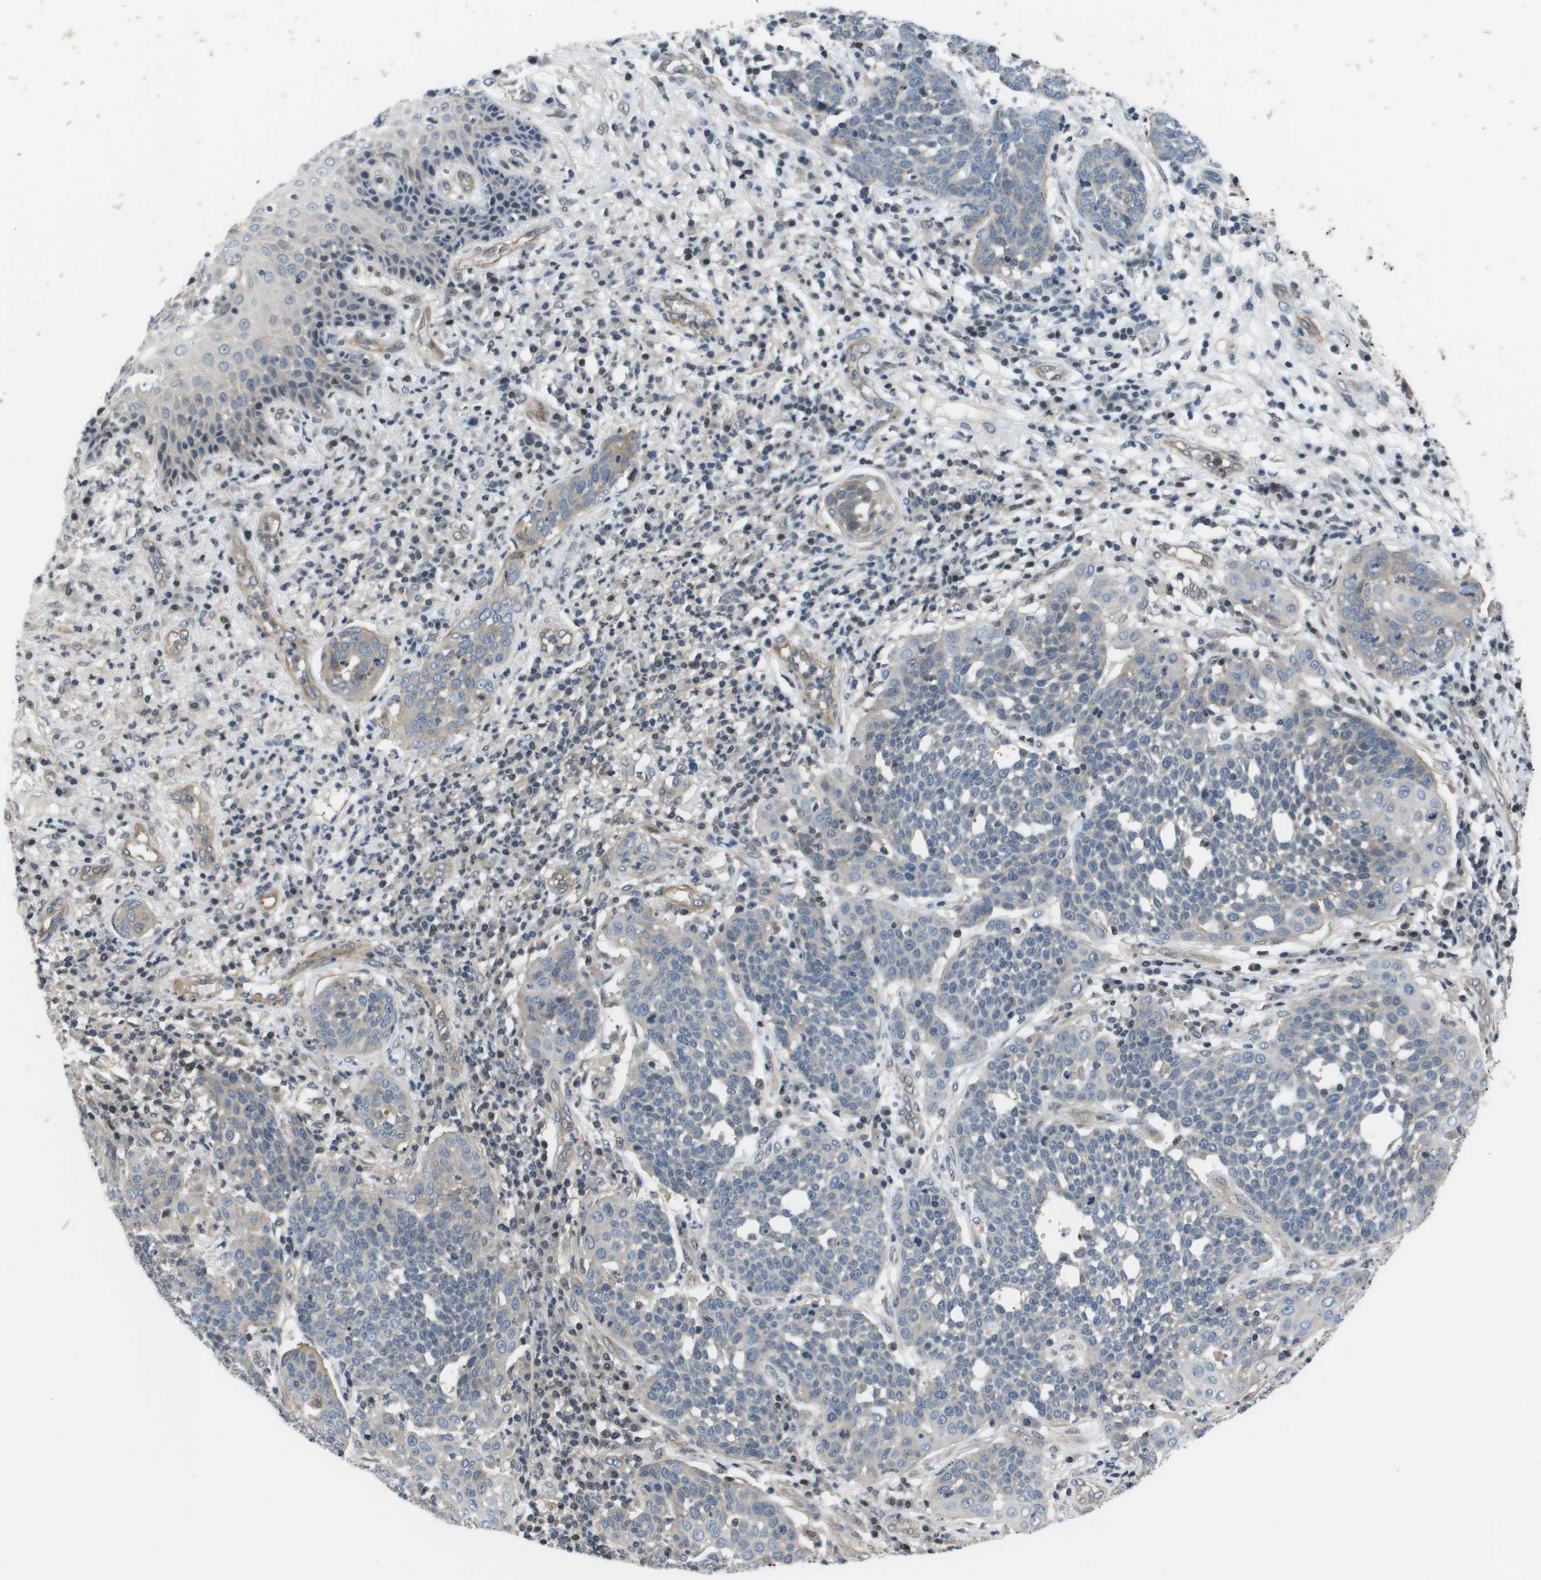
{"staining": {"intensity": "negative", "quantity": "none", "location": "none"}, "tissue": "cervical cancer", "cell_type": "Tumor cells", "image_type": "cancer", "snomed": [{"axis": "morphology", "description": "Squamous cell carcinoma, NOS"}, {"axis": "topography", "description": "Cervix"}], "caption": "A micrograph of human cervical squamous cell carcinoma is negative for staining in tumor cells. (Immunohistochemistry, brightfield microscopy, high magnification).", "gene": "ENPP5", "patient": {"sex": "female", "age": 34}}